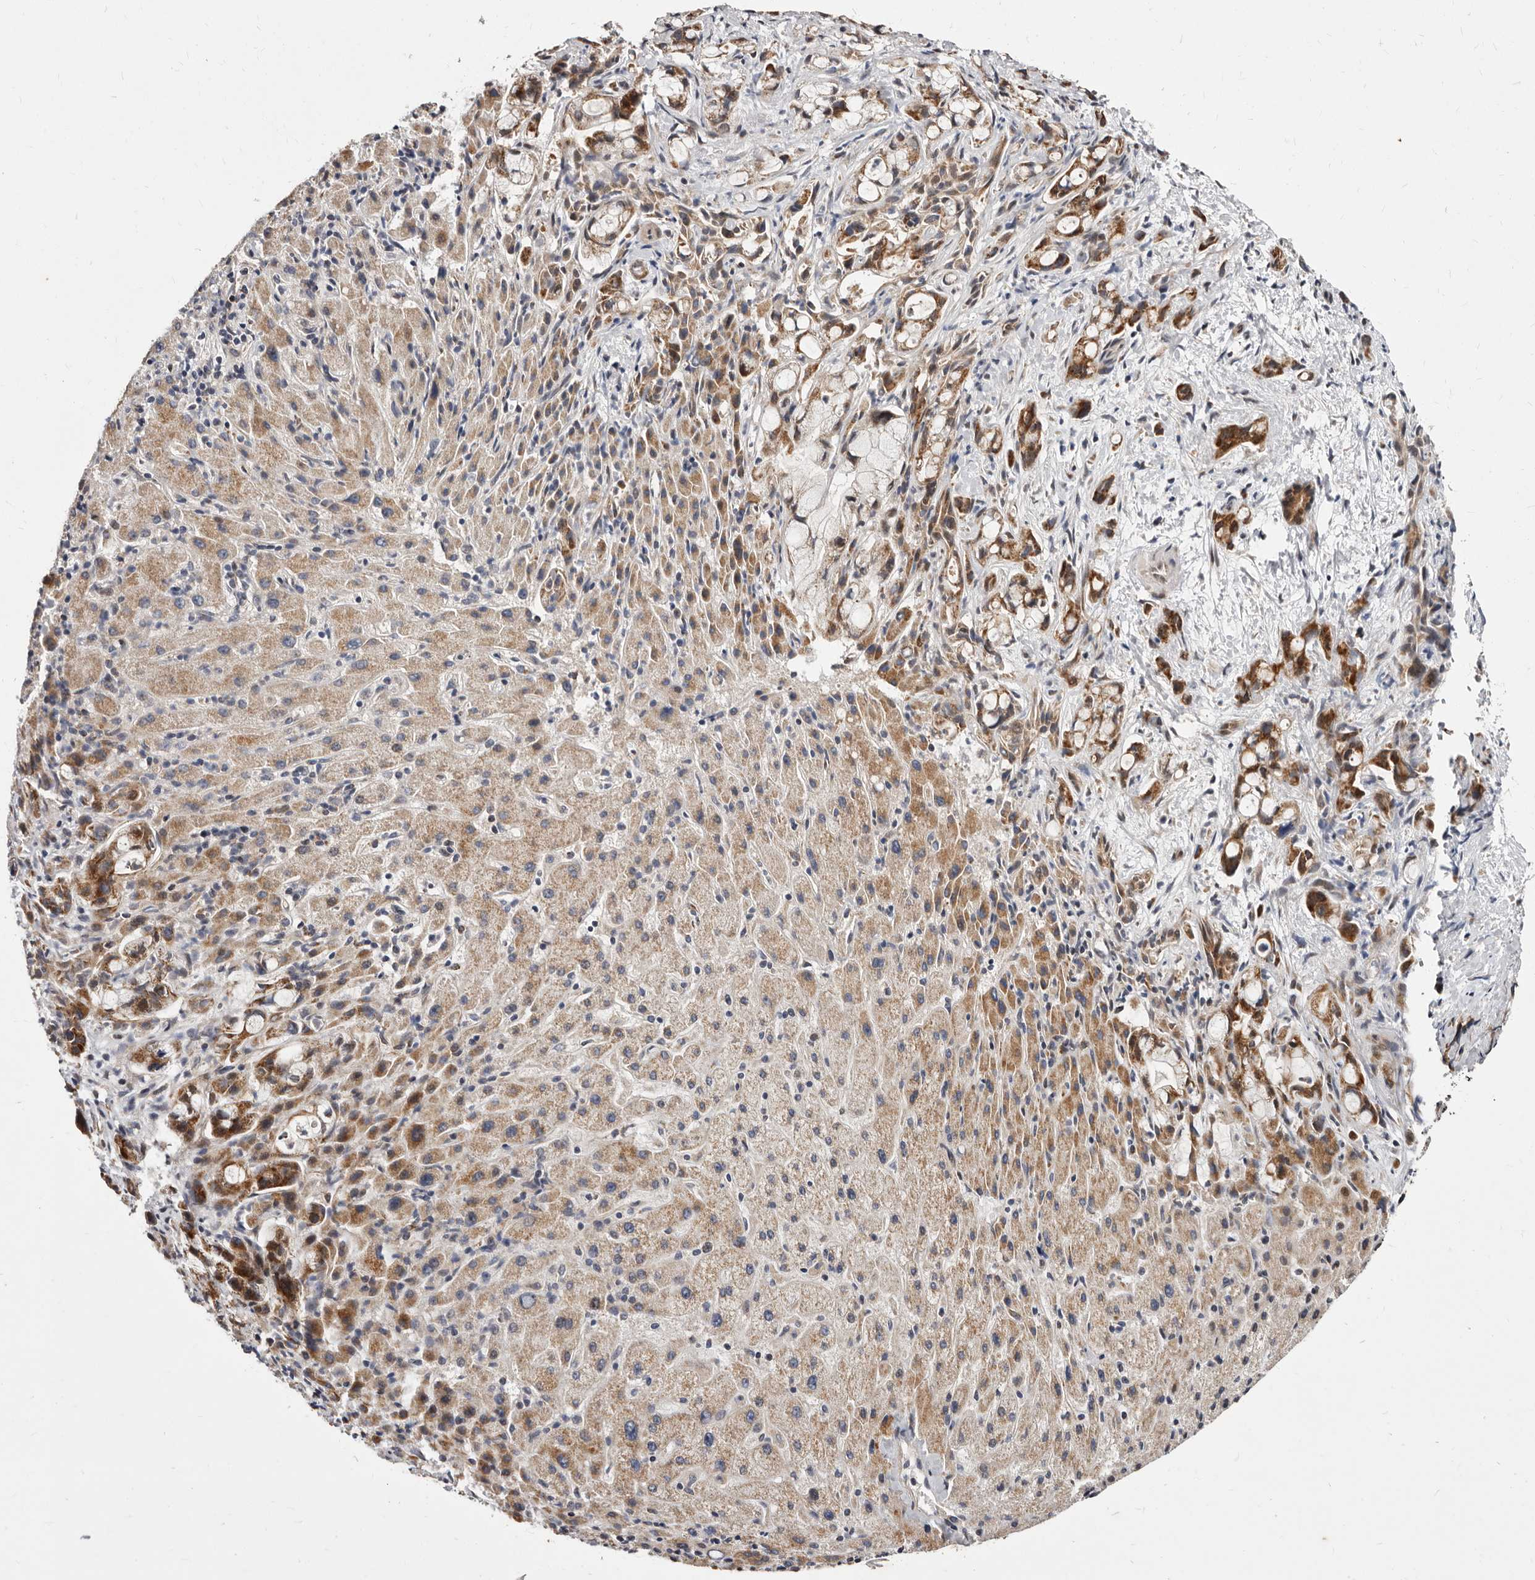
{"staining": {"intensity": "moderate", "quantity": ">75%", "location": "cytoplasmic/membranous"}, "tissue": "liver cancer", "cell_type": "Tumor cells", "image_type": "cancer", "snomed": [{"axis": "morphology", "description": "Cholangiocarcinoma"}, {"axis": "topography", "description": "Liver"}], "caption": "Liver cancer (cholangiocarcinoma) stained with DAB (3,3'-diaminobenzidine) immunohistochemistry demonstrates medium levels of moderate cytoplasmic/membranous expression in about >75% of tumor cells.", "gene": "TIMM17B", "patient": {"sex": "female", "age": 72}}